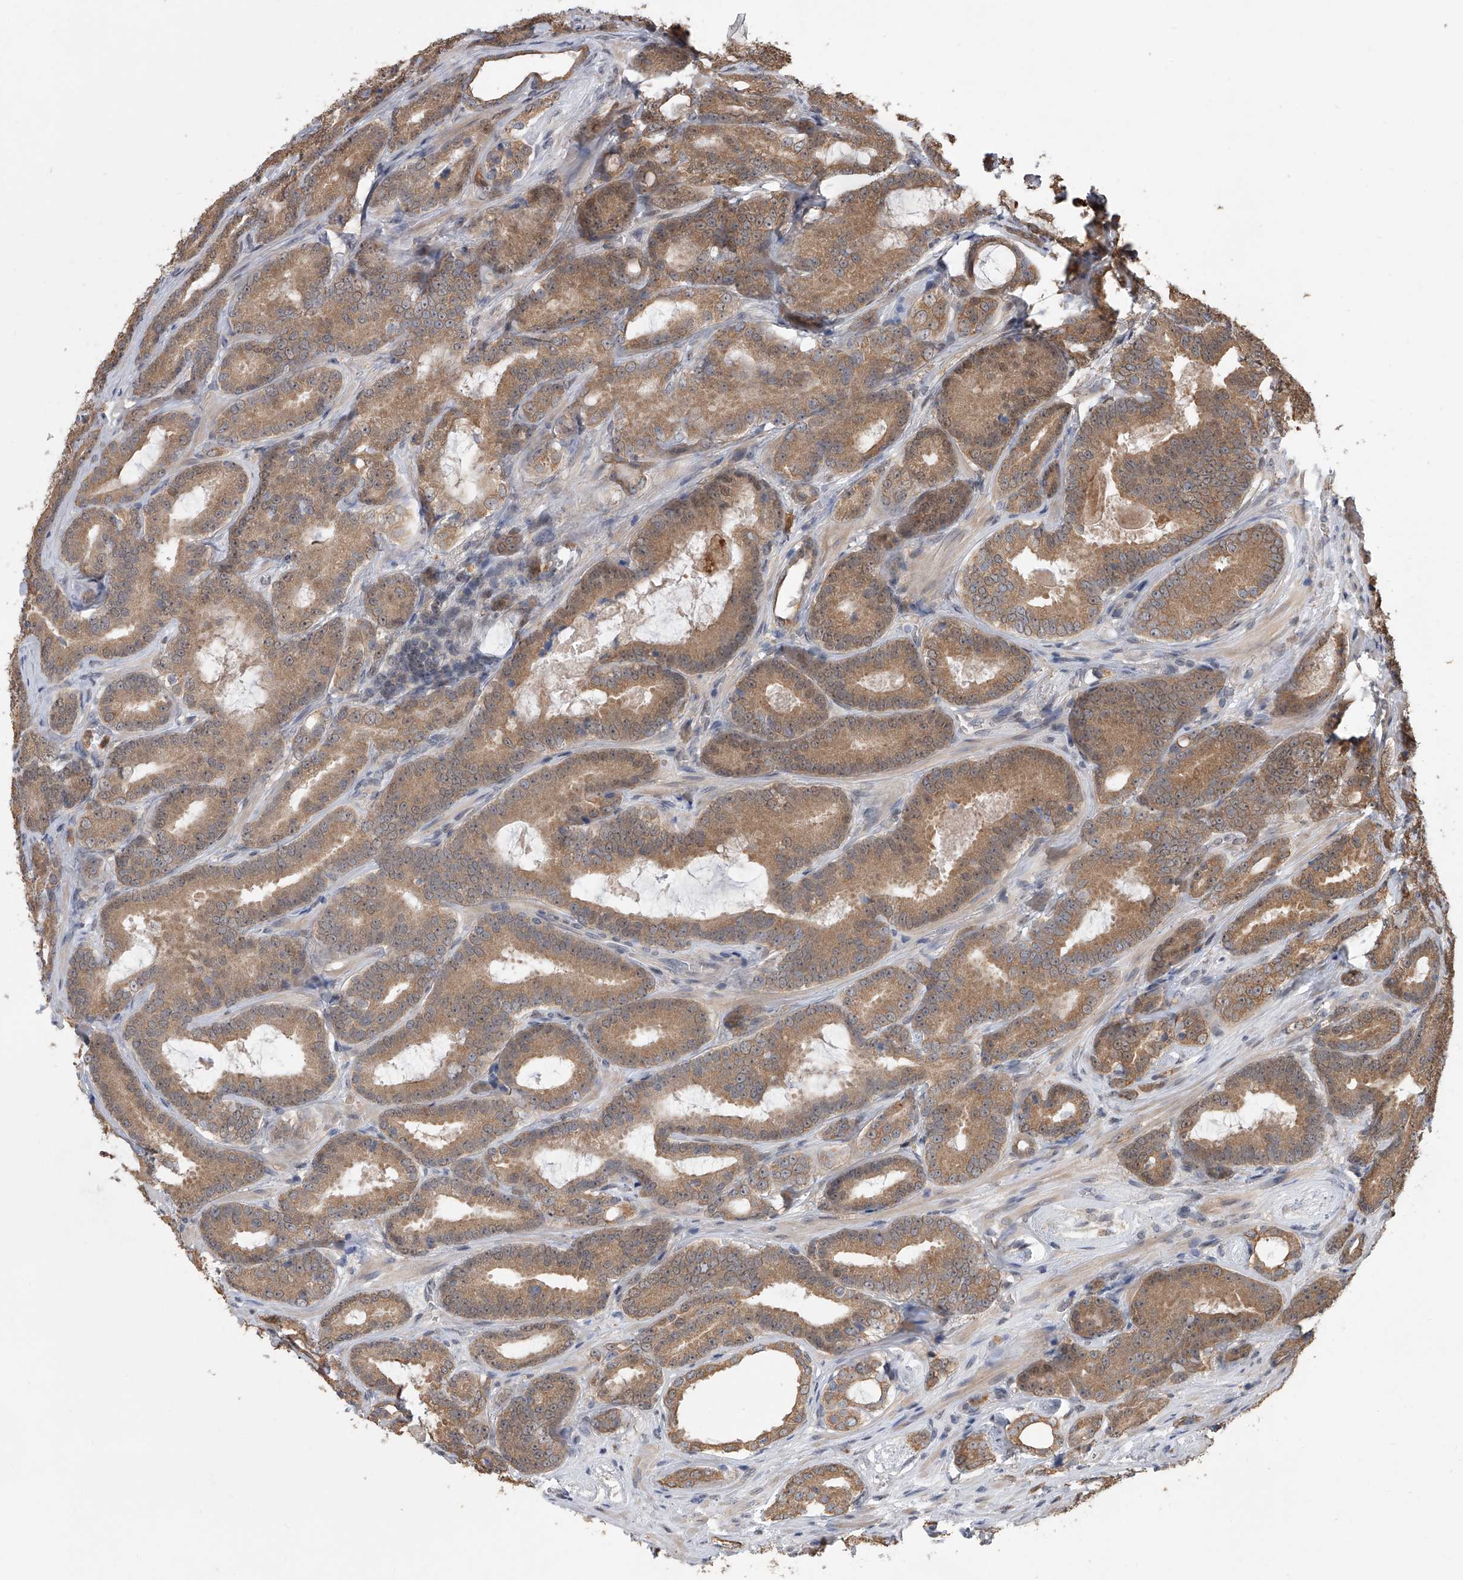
{"staining": {"intensity": "moderate", "quantity": ">75%", "location": "cytoplasmic/membranous"}, "tissue": "prostate cancer", "cell_type": "Tumor cells", "image_type": "cancer", "snomed": [{"axis": "morphology", "description": "Adenocarcinoma, High grade"}, {"axis": "topography", "description": "Prostate"}], "caption": "About >75% of tumor cells in human prostate cancer display moderate cytoplasmic/membranous protein positivity as visualized by brown immunohistochemical staining.", "gene": "BHLHE23", "patient": {"sex": "male", "age": 66}}